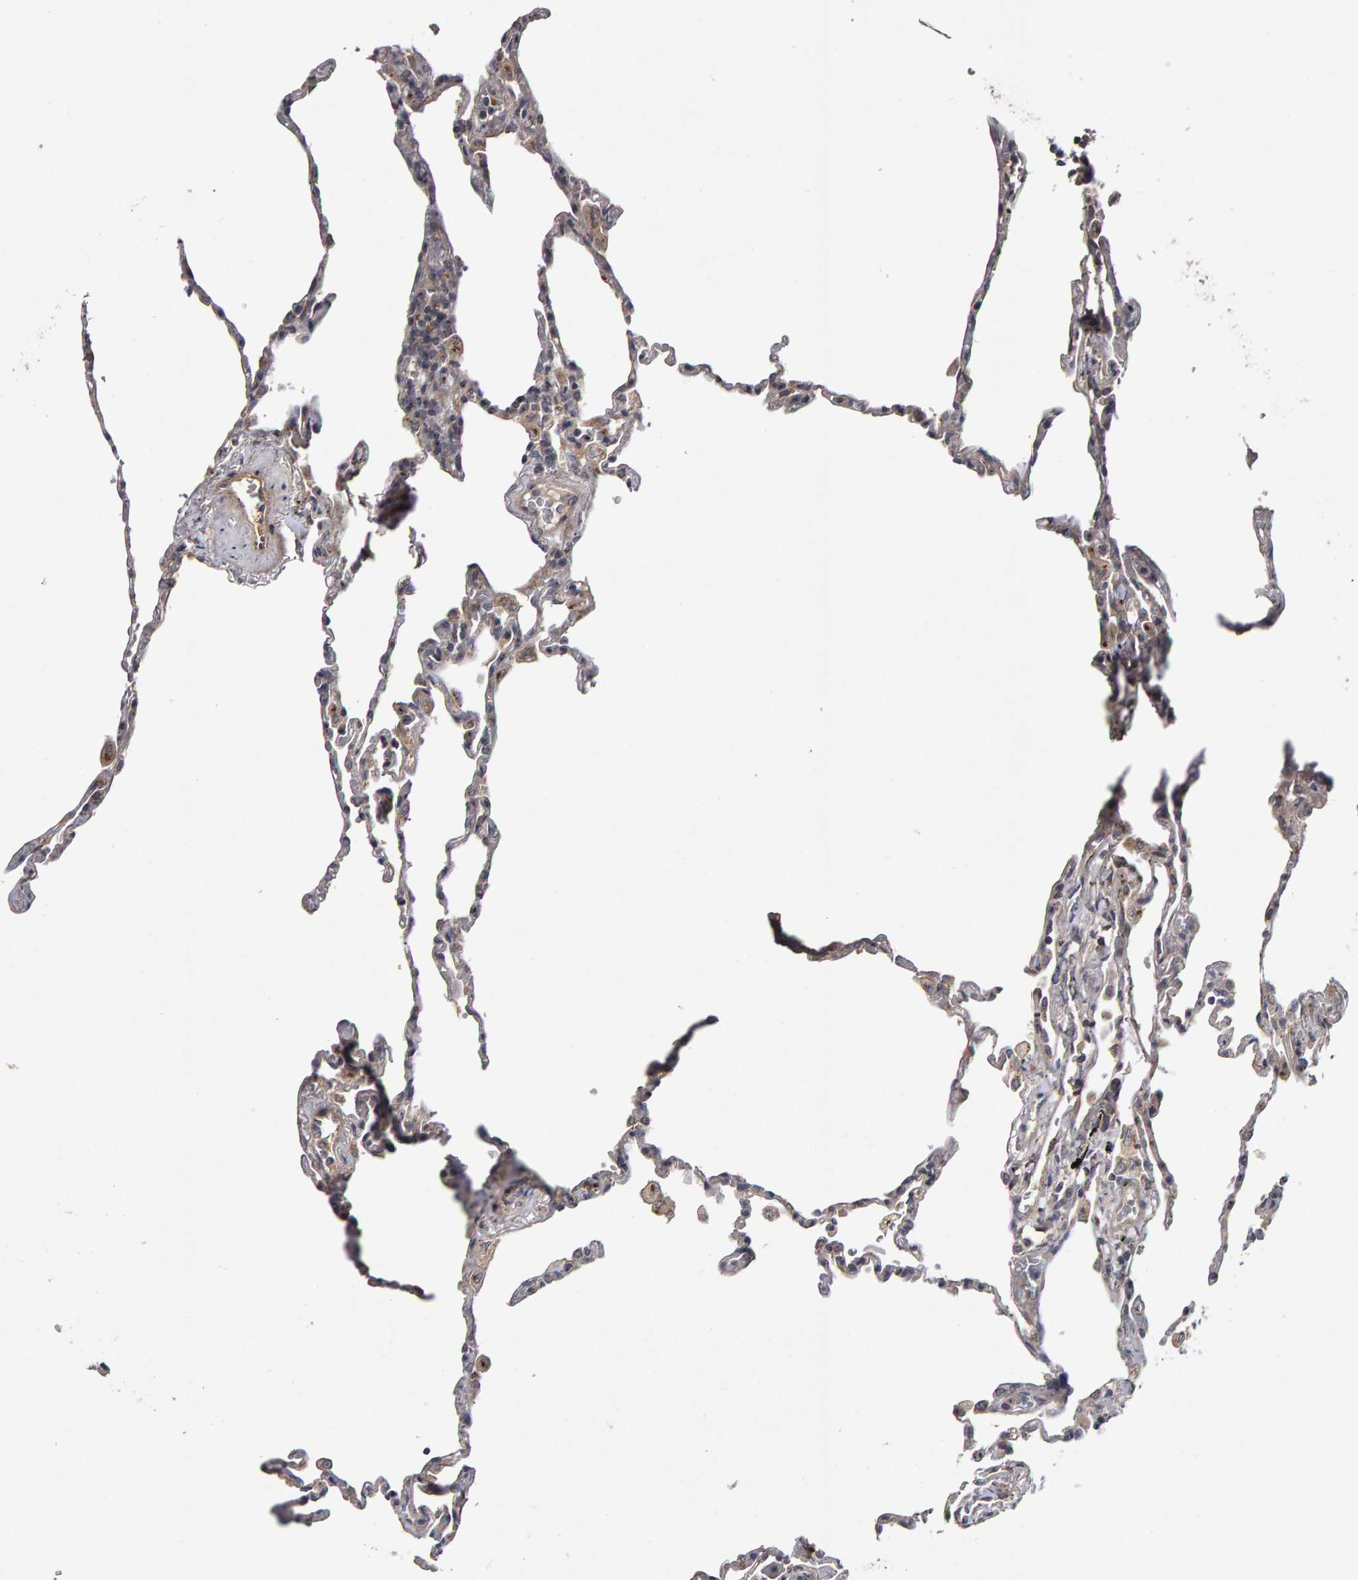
{"staining": {"intensity": "weak", "quantity": "<25%", "location": "cytoplasmic/membranous"}, "tissue": "lung", "cell_type": "Alveolar cells", "image_type": "normal", "snomed": [{"axis": "morphology", "description": "Normal tissue, NOS"}, {"axis": "topography", "description": "Lung"}], "caption": "High magnification brightfield microscopy of benign lung stained with DAB (brown) and counterstained with hematoxylin (blue): alveolar cells show no significant positivity. (Stains: DAB immunohistochemistry with hematoxylin counter stain, Microscopy: brightfield microscopy at high magnification).", "gene": "CANT1", "patient": {"sex": "male", "age": 59}}